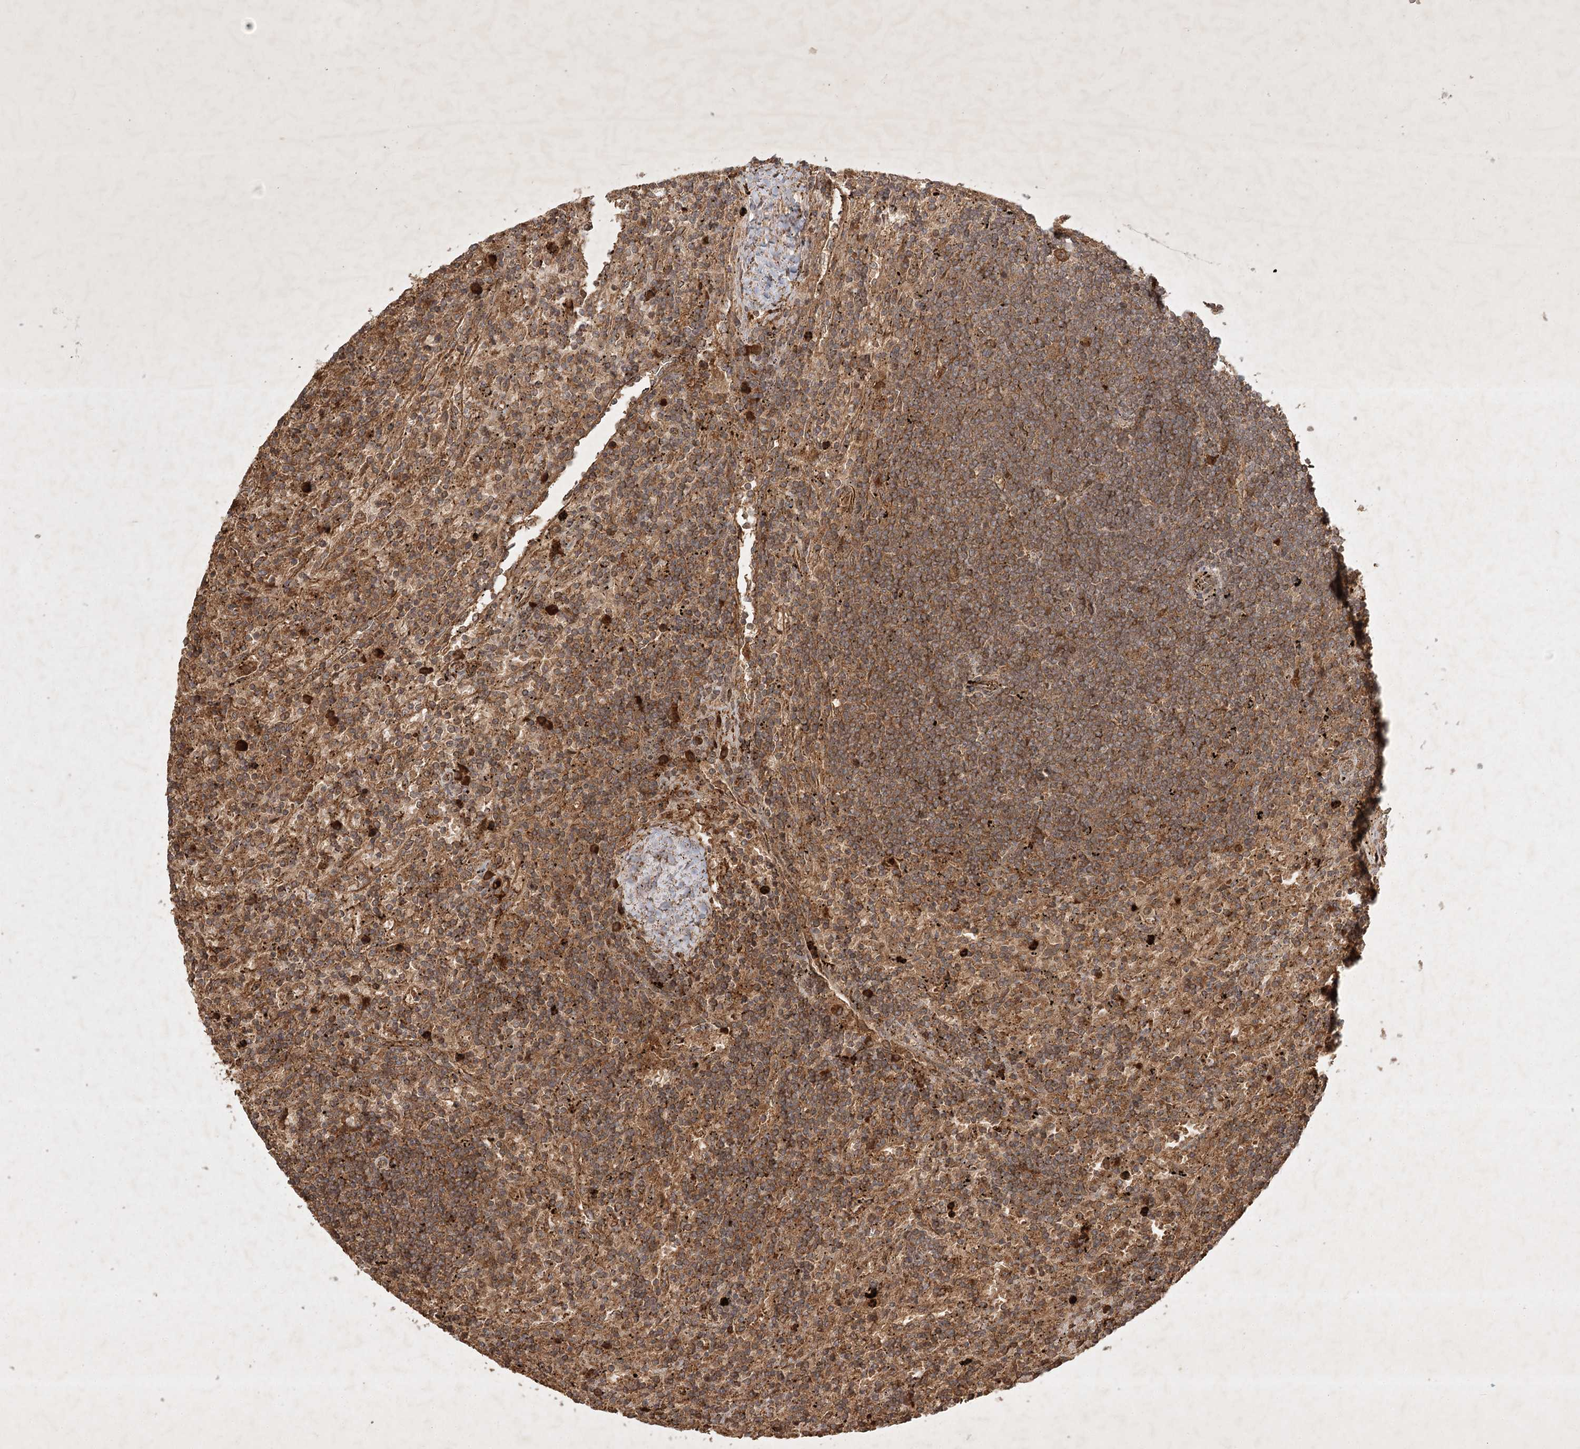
{"staining": {"intensity": "moderate", "quantity": ">75%", "location": "cytoplasmic/membranous"}, "tissue": "lymphoma", "cell_type": "Tumor cells", "image_type": "cancer", "snomed": [{"axis": "morphology", "description": "Malignant lymphoma, non-Hodgkin's type, Low grade"}, {"axis": "topography", "description": "Spleen"}], "caption": "This image demonstrates immunohistochemistry staining of lymphoma, with medium moderate cytoplasmic/membranous positivity in about >75% of tumor cells.", "gene": "ARL13A", "patient": {"sex": "male", "age": 76}}